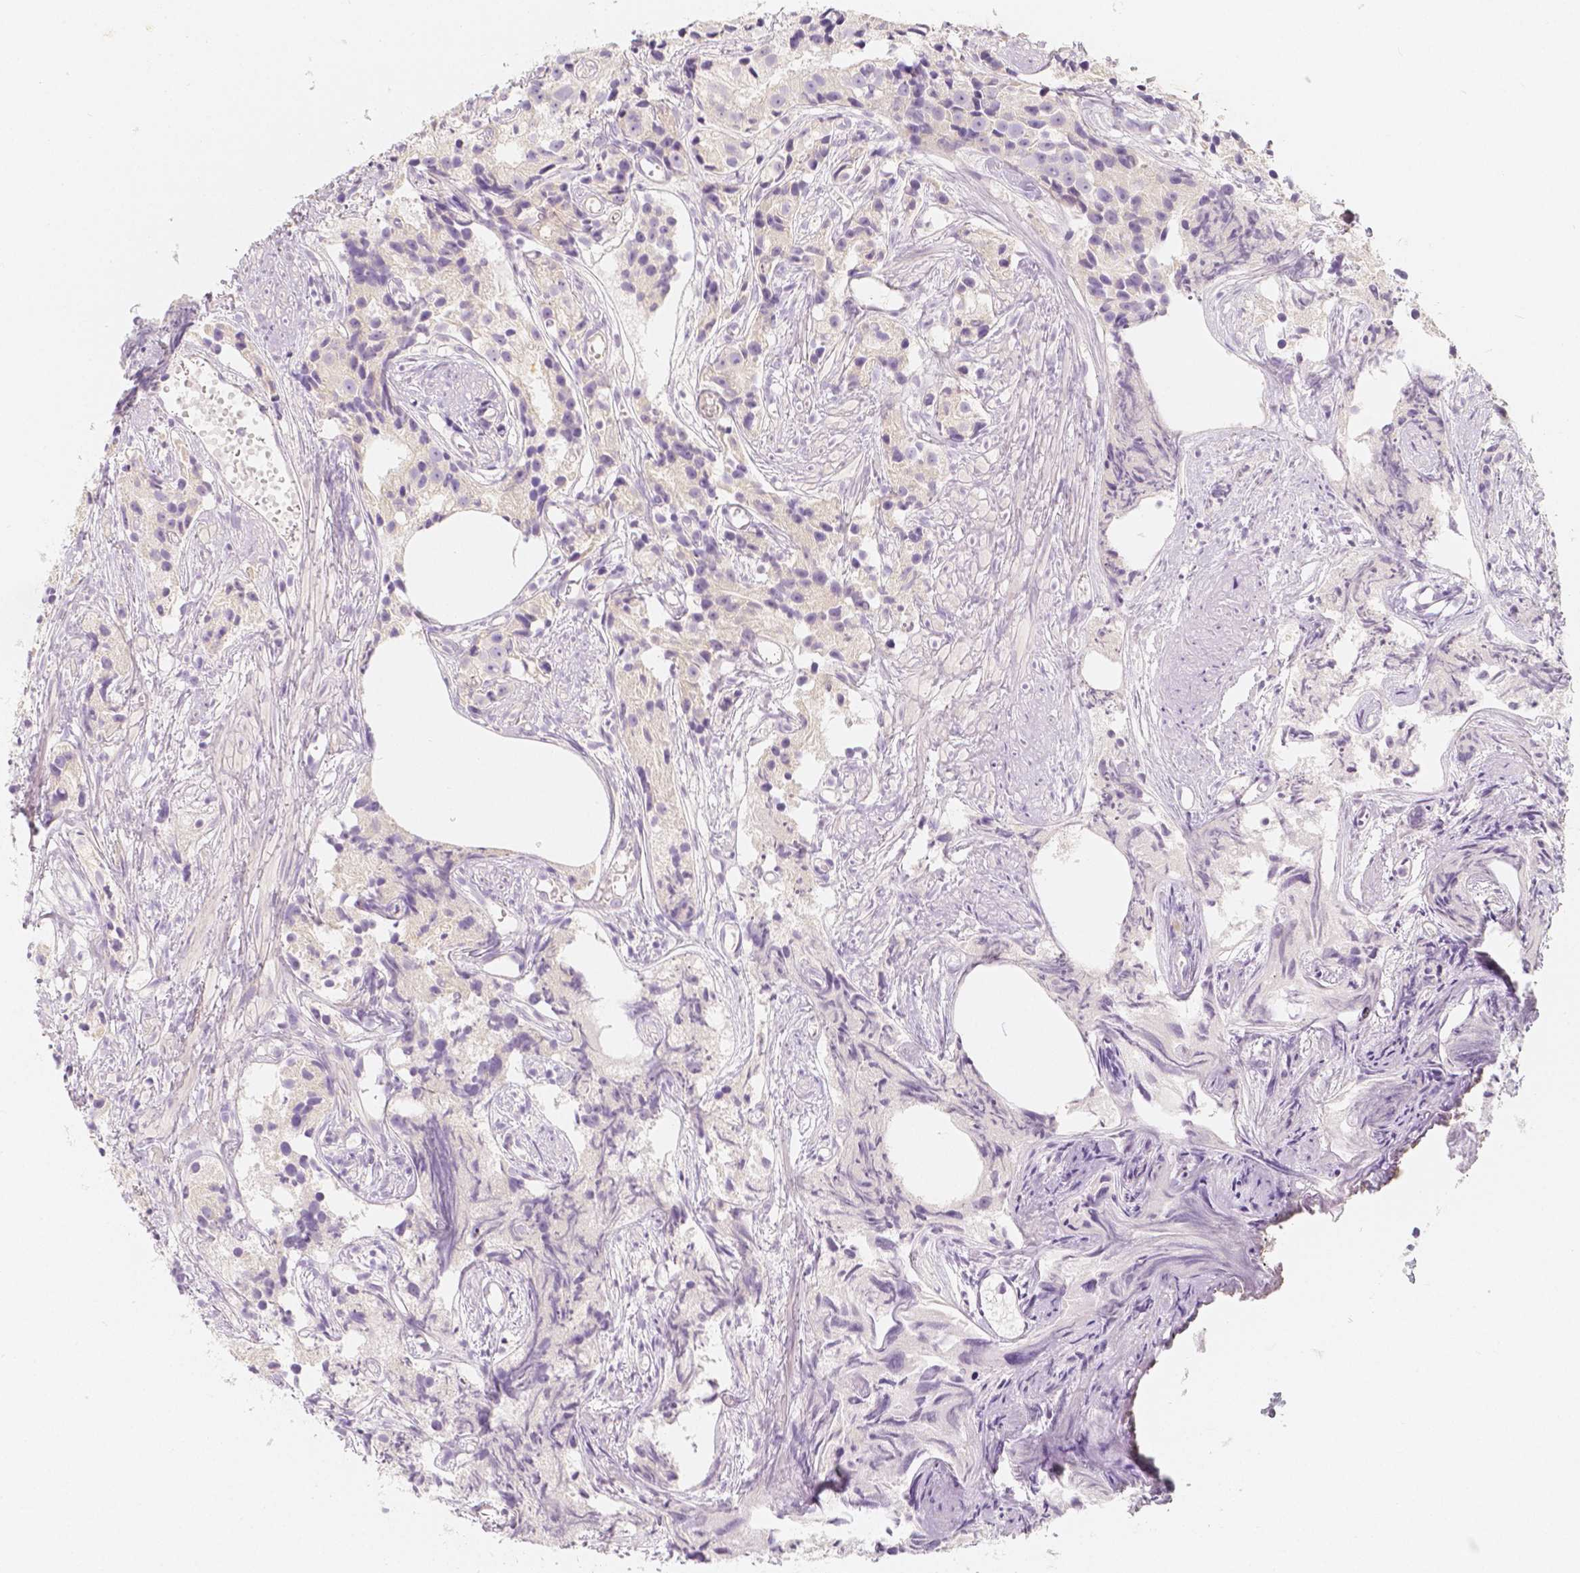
{"staining": {"intensity": "negative", "quantity": "none", "location": "none"}, "tissue": "prostate cancer", "cell_type": "Tumor cells", "image_type": "cancer", "snomed": [{"axis": "morphology", "description": "Adenocarcinoma, High grade"}, {"axis": "topography", "description": "Prostate"}], "caption": "Prostate adenocarcinoma (high-grade) stained for a protein using immunohistochemistry (IHC) exhibits no expression tumor cells.", "gene": "BATF", "patient": {"sex": "male", "age": 75}}